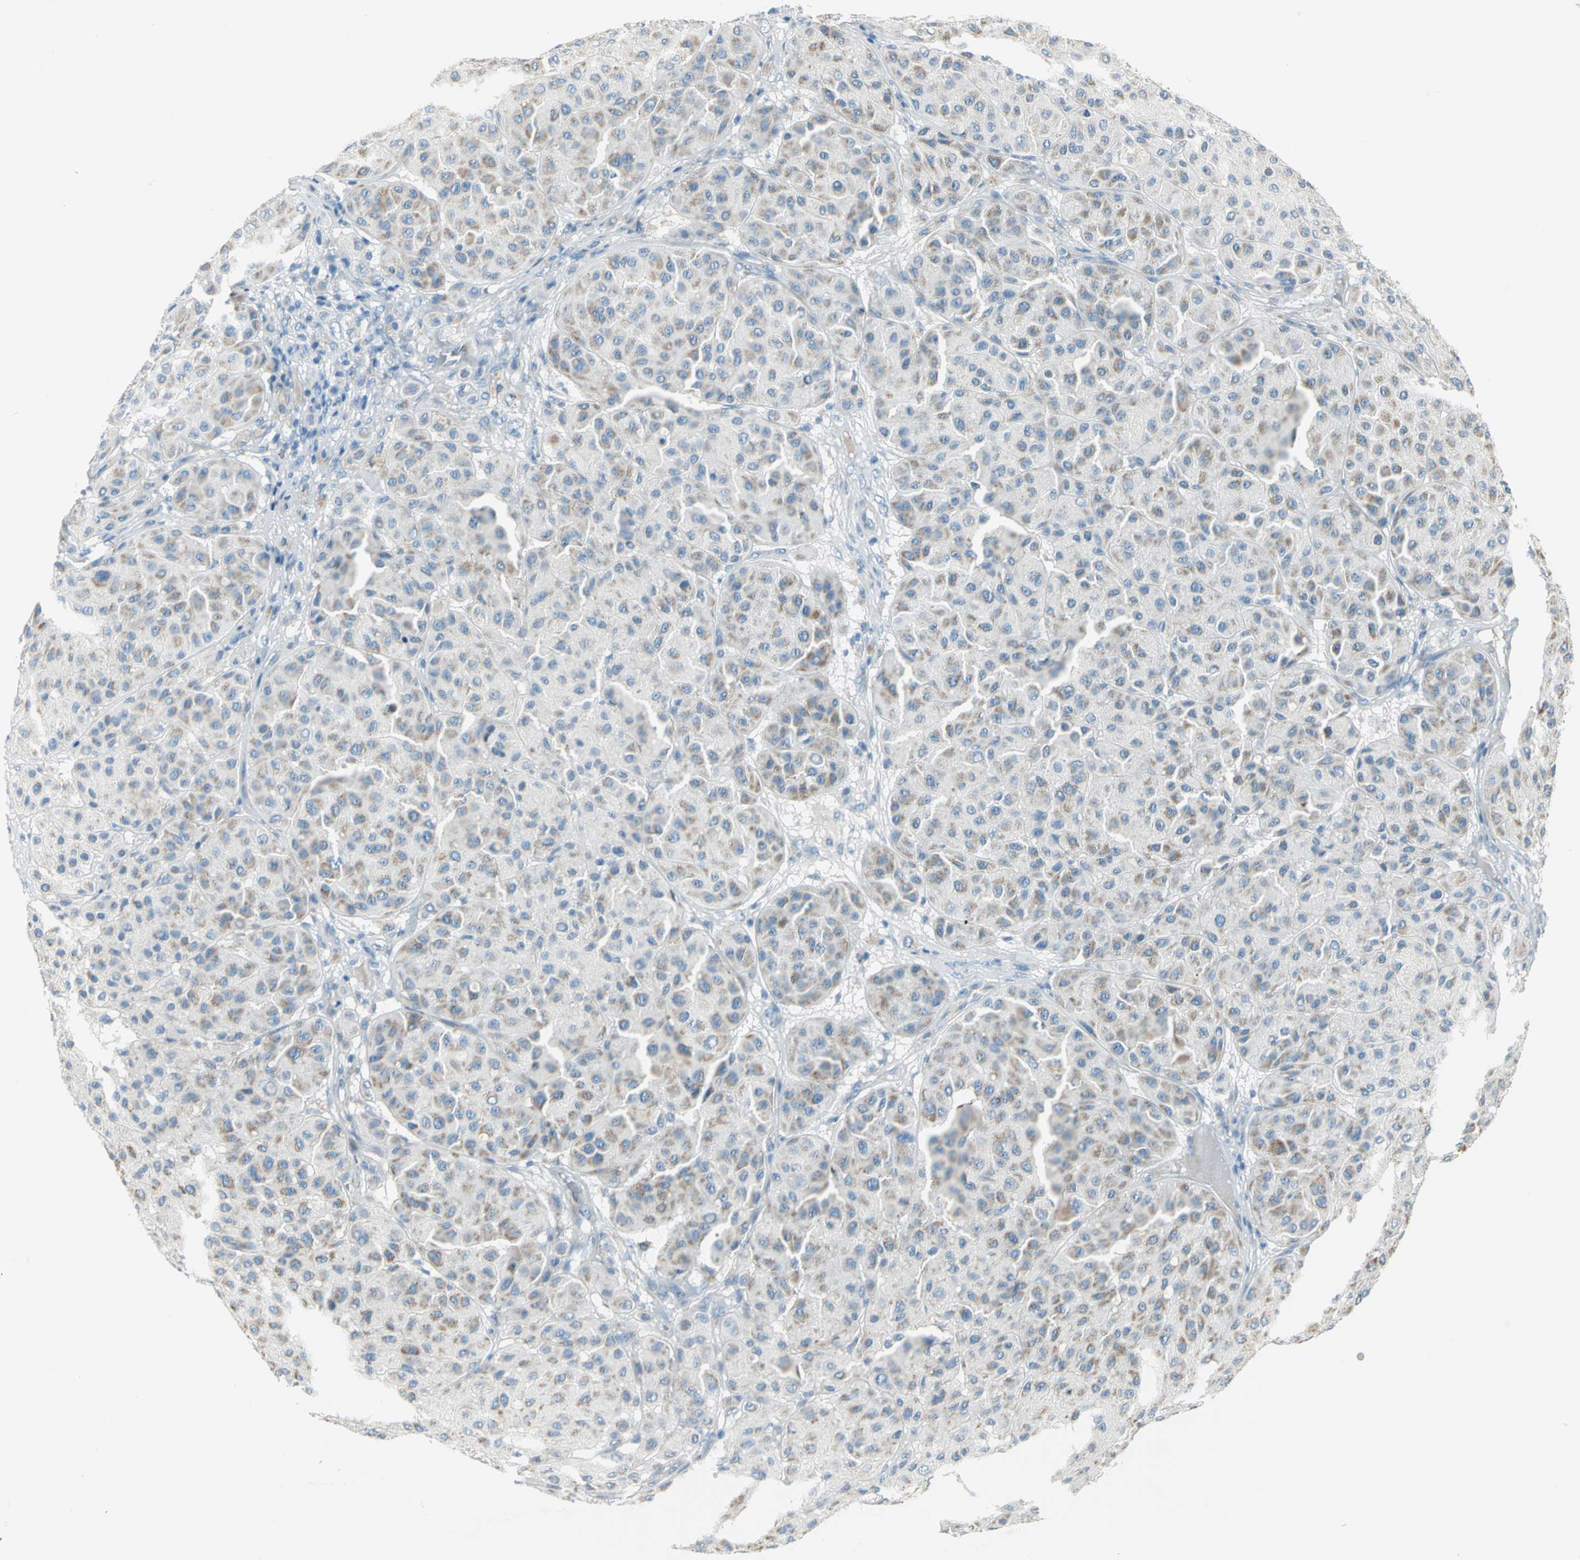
{"staining": {"intensity": "weak", "quantity": ">75%", "location": "cytoplasmic/membranous"}, "tissue": "melanoma", "cell_type": "Tumor cells", "image_type": "cancer", "snomed": [{"axis": "morphology", "description": "Normal tissue, NOS"}, {"axis": "morphology", "description": "Malignant melanoma, Metastatic site"}, {"axis": "topography", "description": "Skin"}], "caption": "Protein expression analysis of human melanoma reveals weak cytoplasmic/membranous staining in about >75% of tumor cells.", "gene": "ALOX15", "patient": {"sex": "male", "age": 41}}